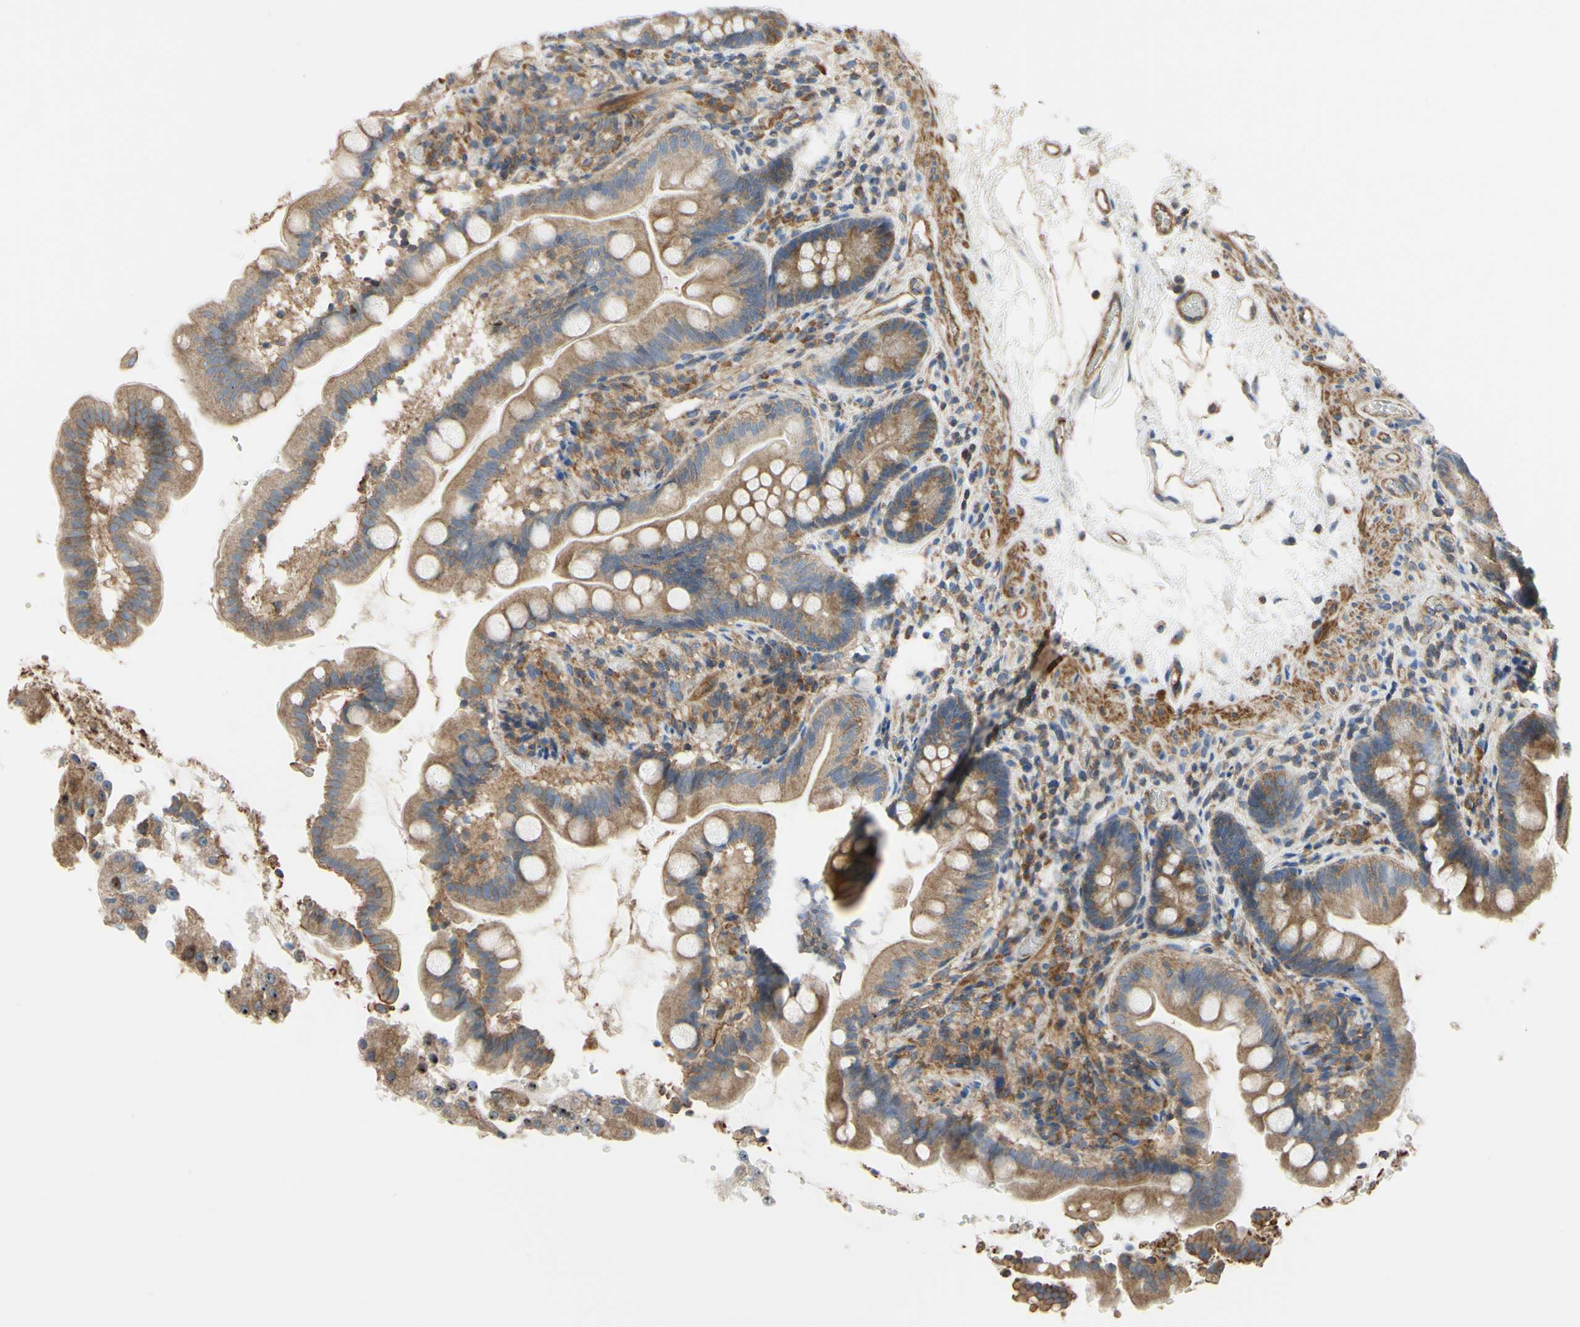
{"staining": {"intensity": "moderate", "quantity": ">75%", "location": "cytoplasmic/membranous"}, "tissue": "small intestine", "cell_type": "Glandular cells", "image_type": "normal", "snomed": [{"axis": "morphology", "description": "Normal tissue, NOS"}, {"axis": "topography", "description": "Small intestine"}], "caption": "The micrograph displays a brown stain indicating the presence of a protein in the cytoplasmic/membranous of glandular cells in small intestine. The protein of interest is stained brown, and the nuclei are stained in blue (DAB IHC with brightfield microscopy, high magnification).", "gene": "BECN1", "patient": {"sex": "female", "age": 56}}